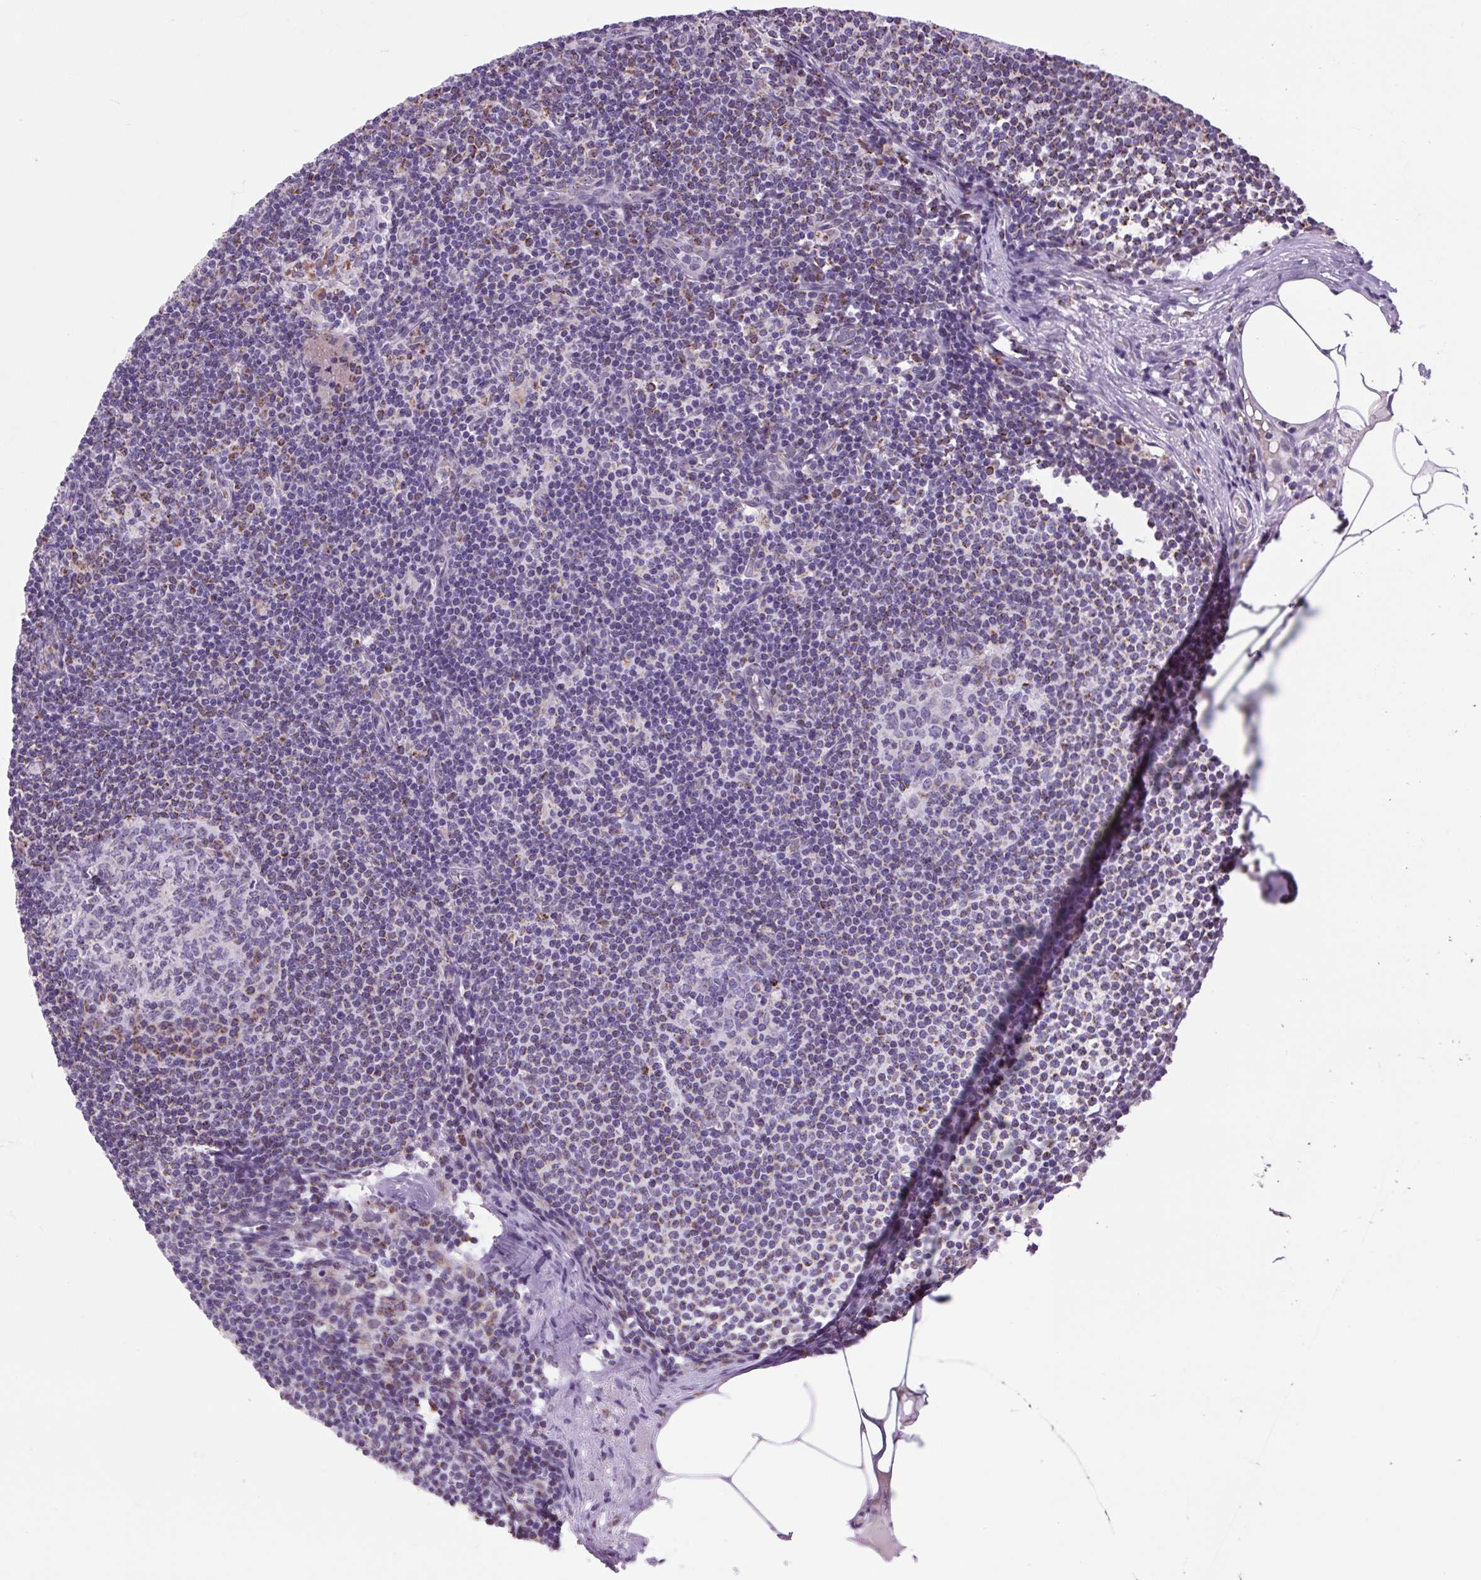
{"staining": {"intensity": "negative", "quantity": "none", "location": "none"}, "tissue": "lymph node", "cell_type": "Germinal center cells", "image_type": "normal", "snomed": [{"axis": "morphology", "description": "Normal tissue, NOS"}, {"axis": "topography", "description": "Lymph node"}], "caption": "Germinal center cells are negative for brown protein staining in unremarkable lymph node. Nuclei are stained in blue.", "gene": "SCO2", "patient": {"sex": "male", "age": 49}}